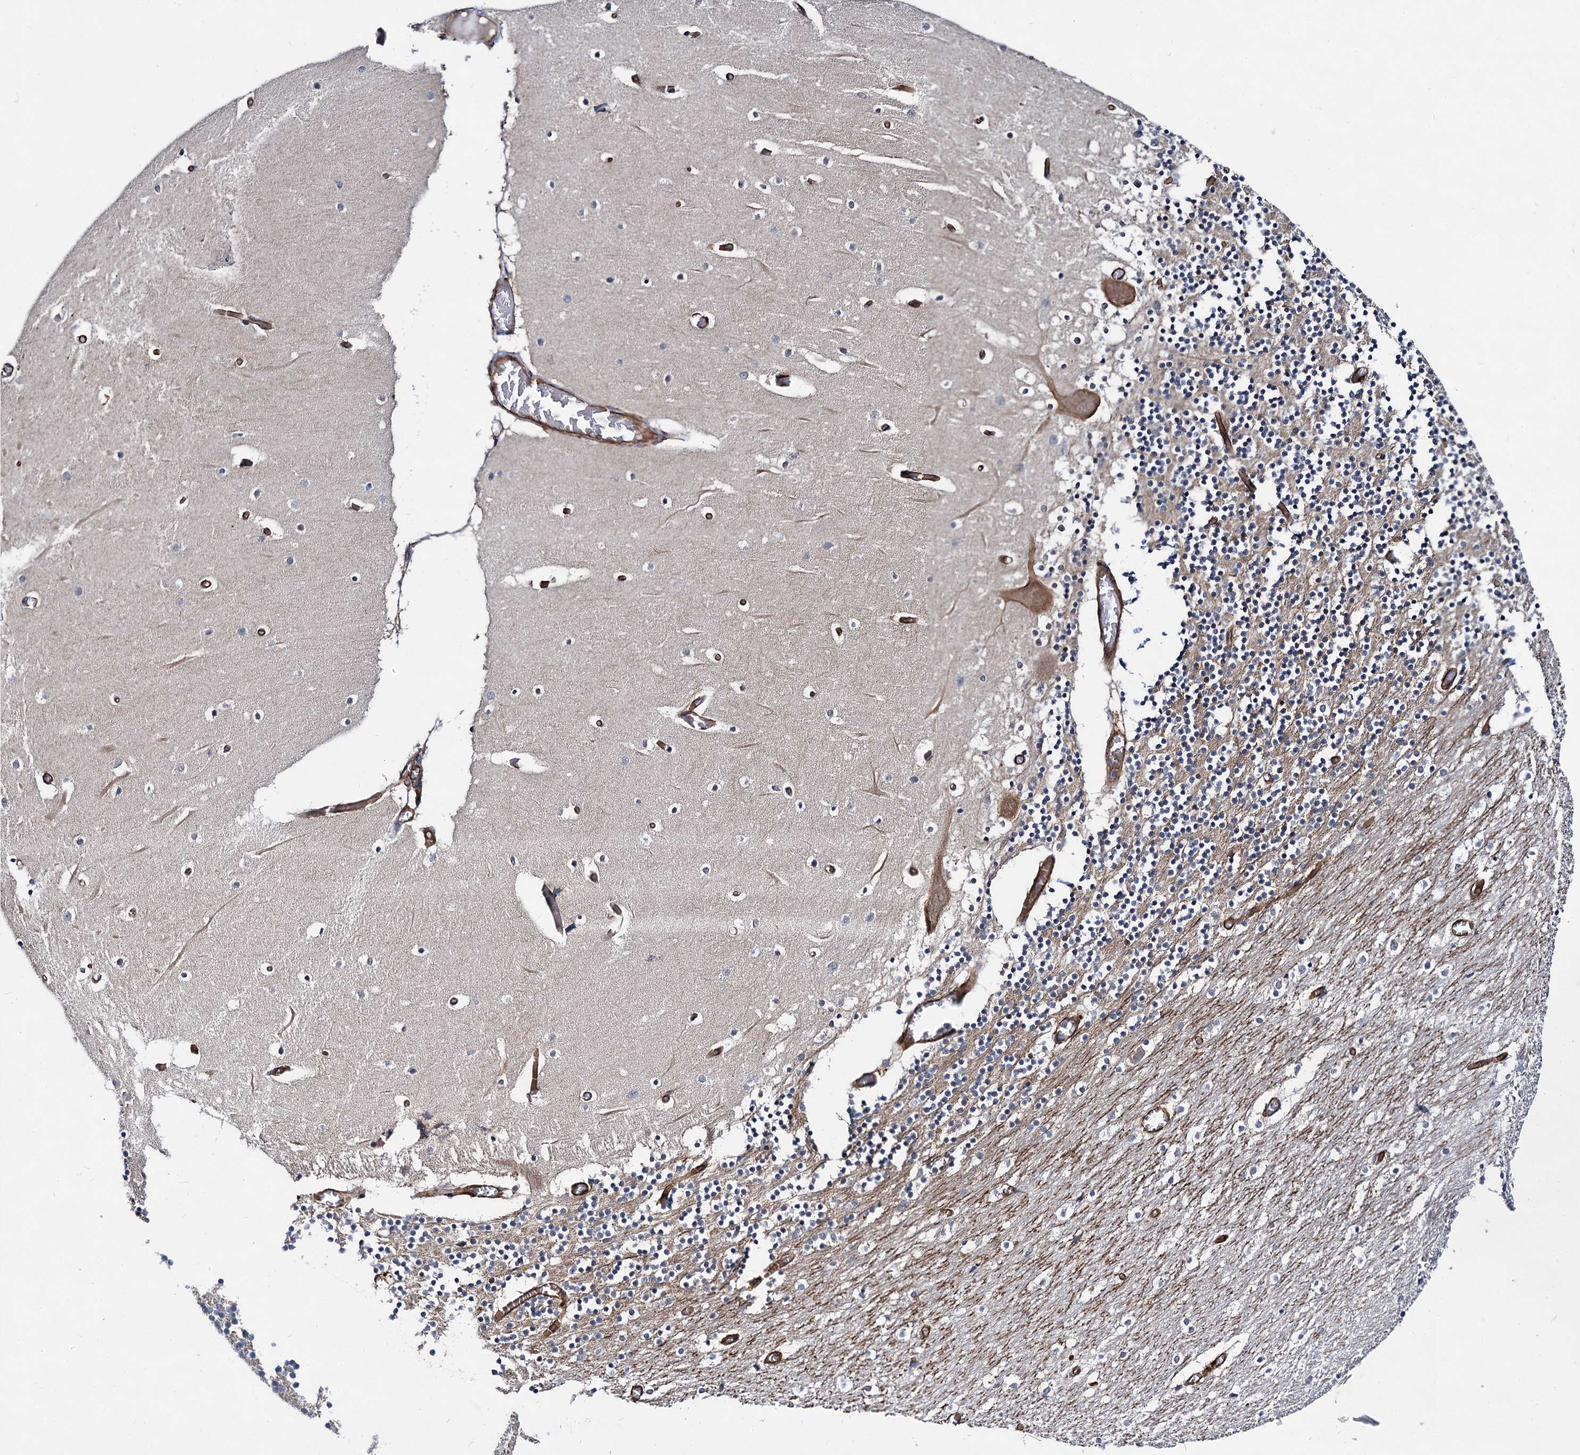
{"staining": {"intensity": "strong", "quantity": "25%-75%", "location": "cytoplasmic/membranous"}, "tissue": "cerebellum", "cell_type": "Cells in granular layer", "image_type": "normal", "snomed": [{"axis": "morphology", "description": "Normal tissue, NOS"}, {"axis": "topography", "description": "Cerebellum"}], "caption": "Immunohistochemistry (IHC) image of benign cerebellum: cerebellum stained using immunohistochemistry (IHC) shows high levels of strong protein expression localized specifically in the cytoplasmic/membranous of cells in granular layer, appearing as a cytoplasmic/membranous brown color.", "gene": "ABLIM1", "patient": {"sex": "female", "age": 28}}